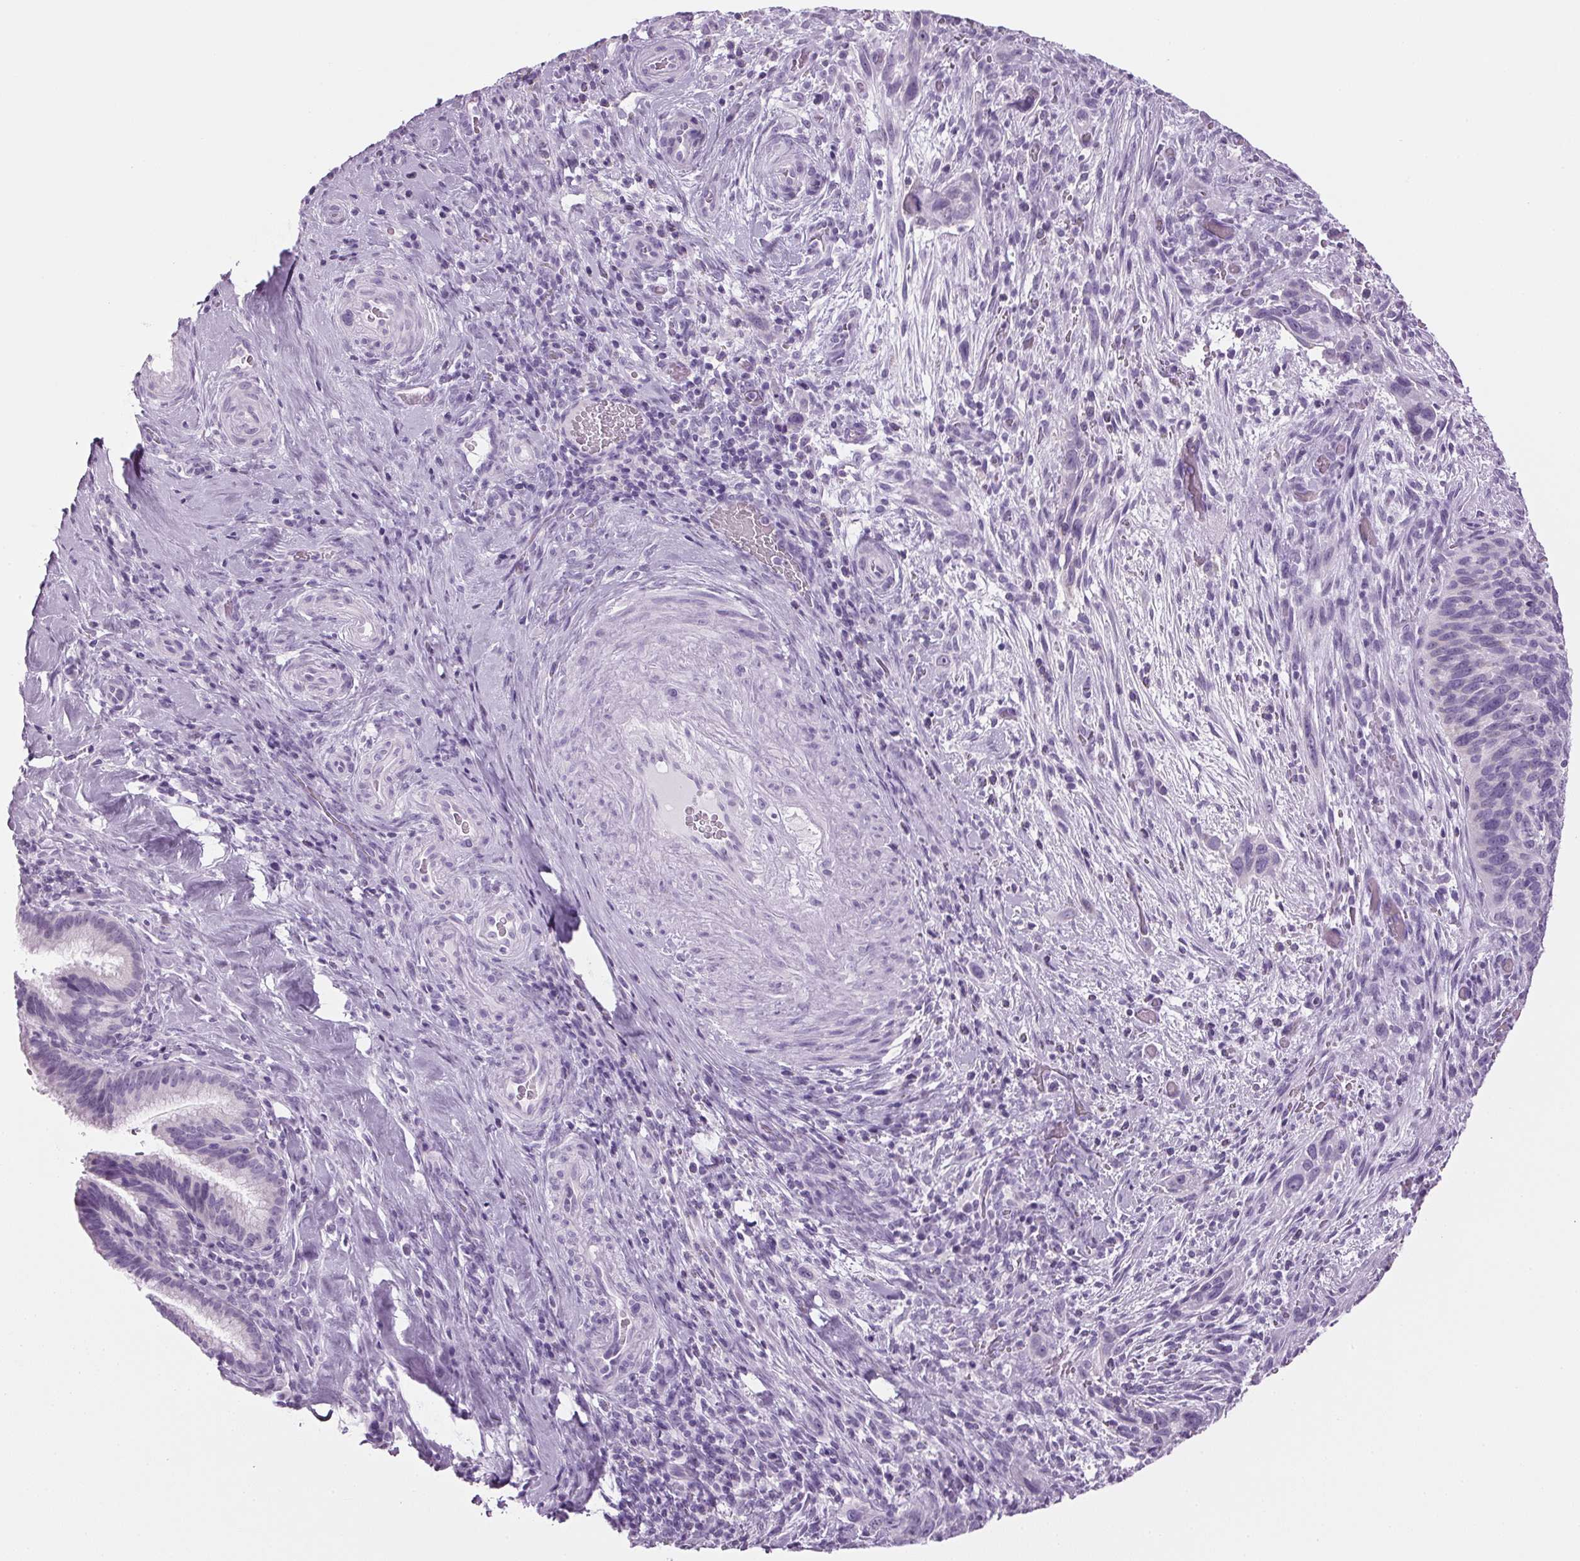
{"staining": {"intensity": "negative", "quantity": "none", "location": "none"}, "tissue": "cervical cancer", "cell_type": "Tumor cells", "image_type": "cancer", "snomed": [{"axis": "morphology", "description": "Squamous cell carcinoma, NOS"}, {"axis": "topography", "description": "Cervix"}], "caption": "Immunohistochemical staining of human cervical cancer (squamous cell carcinoma) demonstrates no significant positivity in tumor cells.", "gene": "PPP1R1A", "patient": {"sex": "female", "age": 51}}